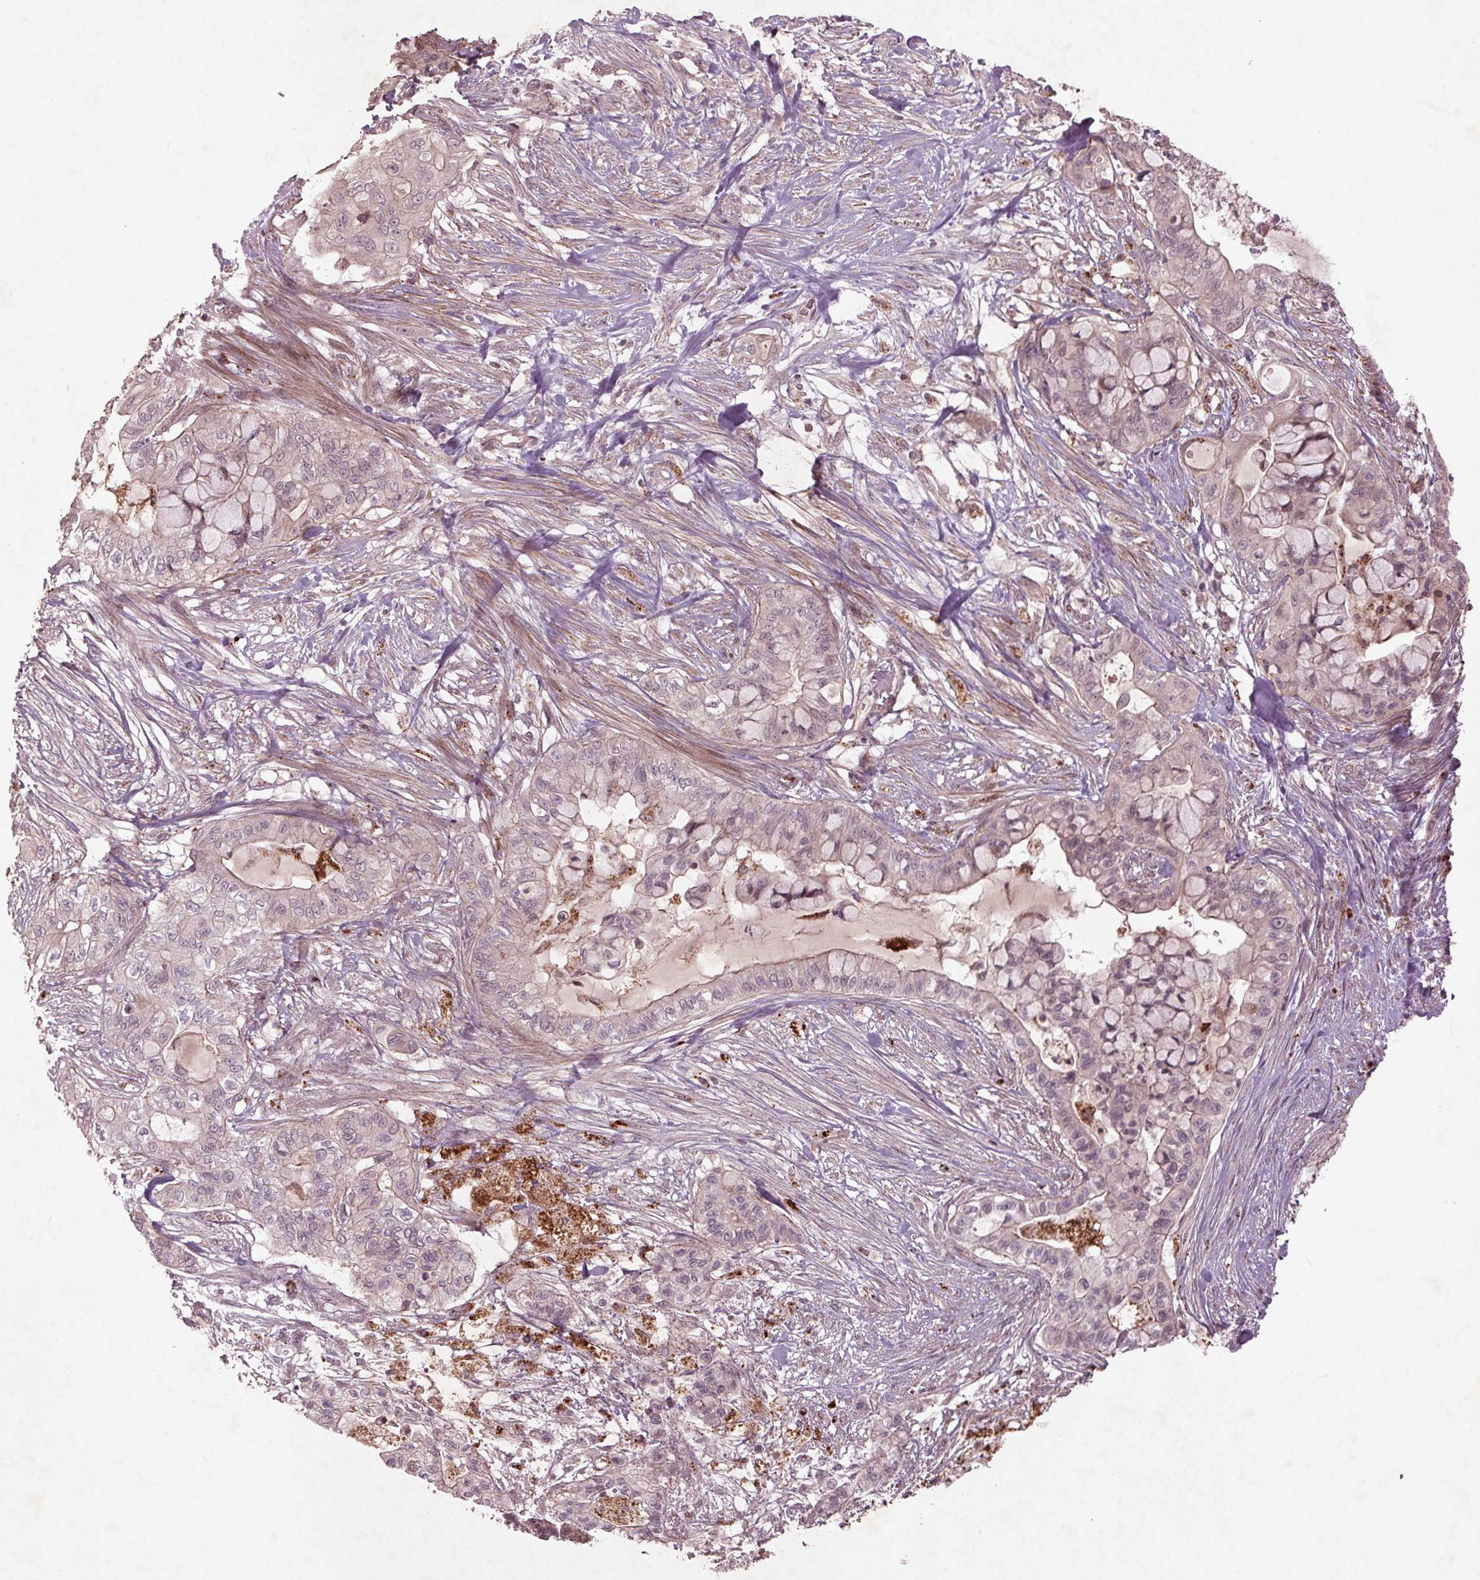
{"staining": {"intensity": "negative", "quantity": "none", "location": "none"}, "tissue": "pancreatic cancer", "cell_type": "Tumor cells", "image_type": "cancer", "snomed": [{"axis": "morphology", "description": "Adenocarcinoma, NOS"}, {"axis": "topography", "description": "Pancreas"}], "caption": "Immunohistochemical staining of pancreatic cancer demonstrates no significant staining in tumor cells.", "gene": "CDKL4", "patient": {"sex": "male", "age": 71}}